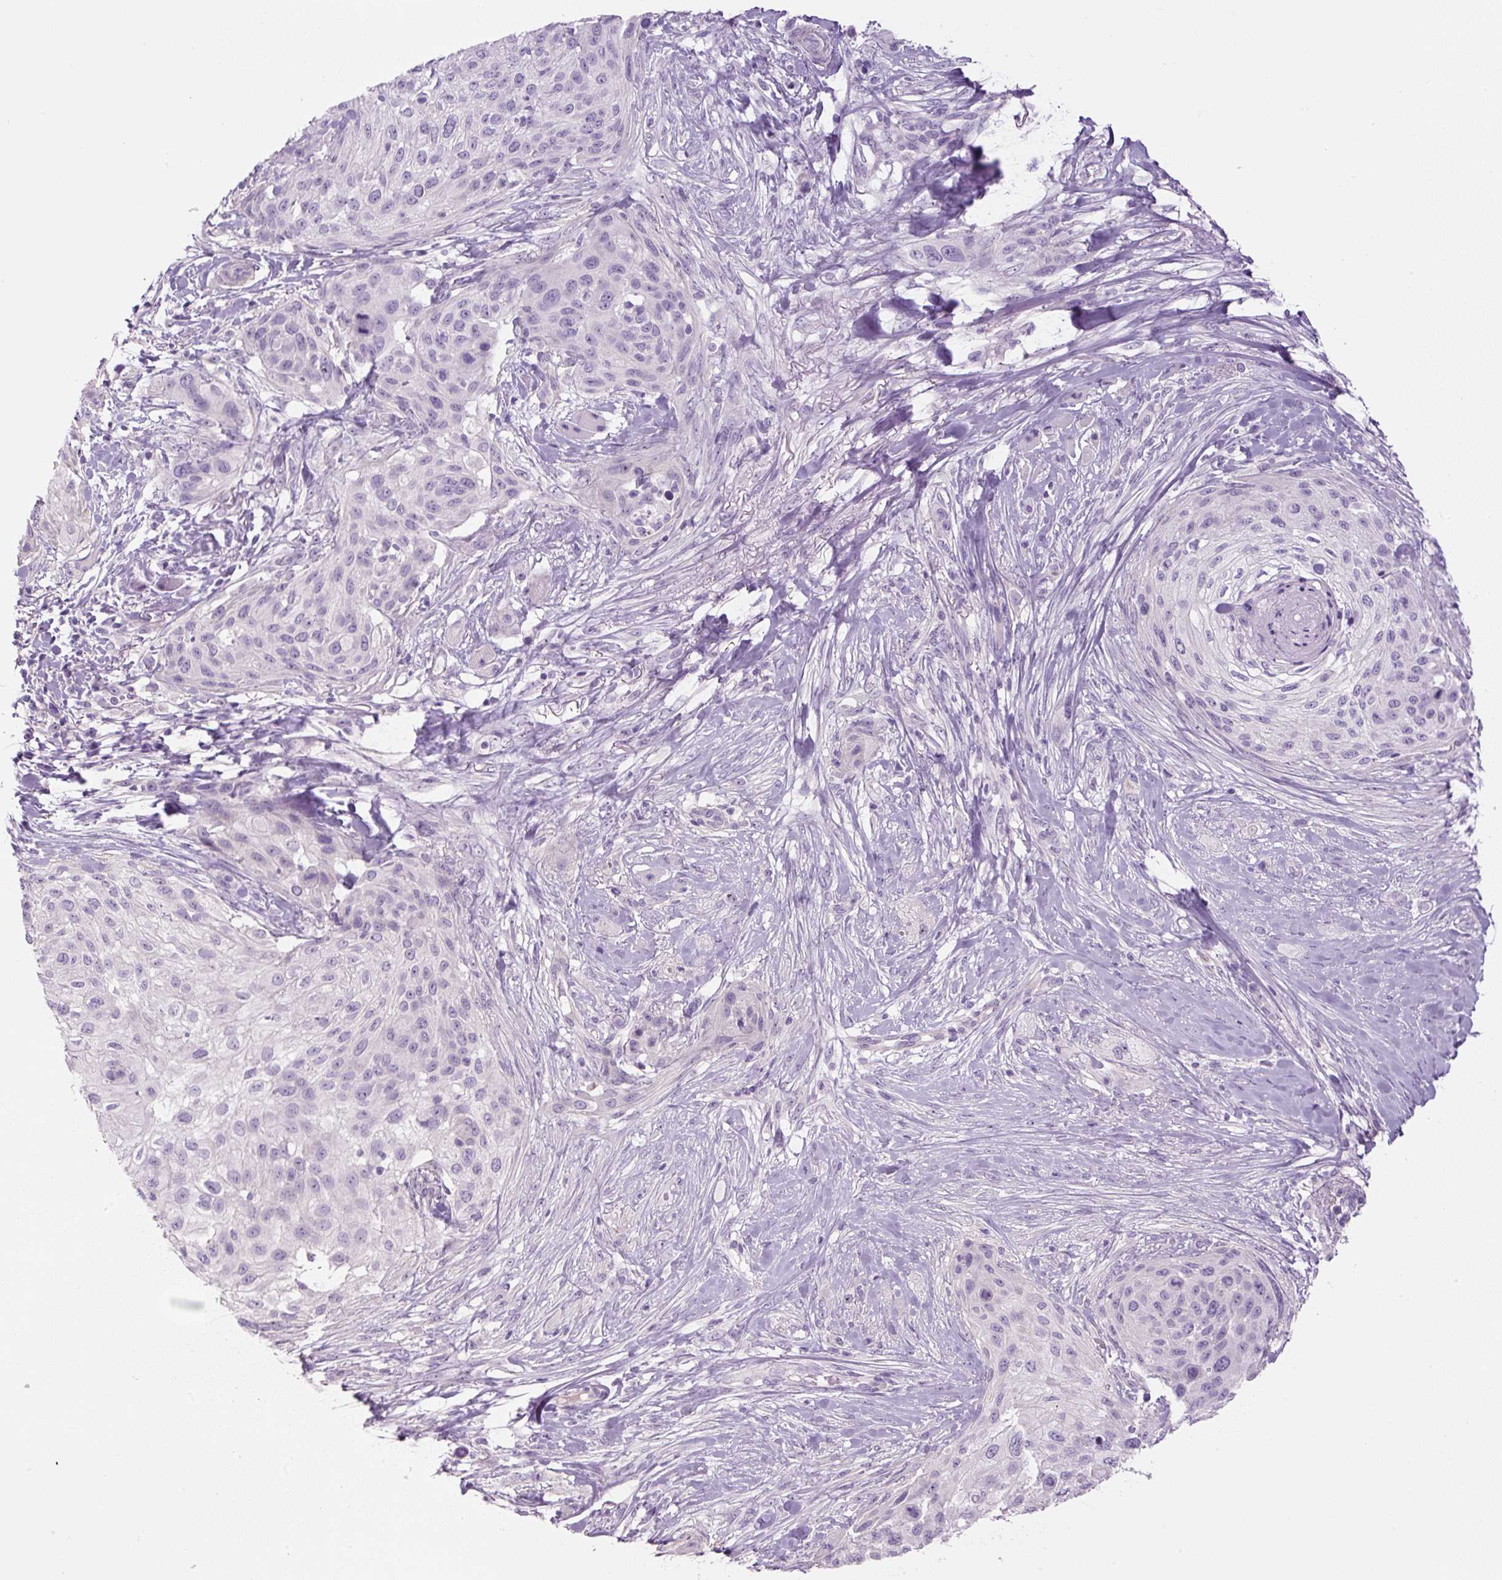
{"staining": {"intensity": "negative", "quantity": "none", "location": "none"}, "tissue": "skin cancer", "cell_type": "Tumor cells", "image_type": "cancer", "snomed": [{"axis": "morphology", "description": "Squamous cell carcinoma, NOS"}, {"axis": "topography", "description": "Skin"}], "caption": "This is an immunohistochemistry photomicrograph of skin cancer. There is no staining in tumor cells.", "gene": "TMEM151B", "patient": {"sex": "female", "age": 87}}